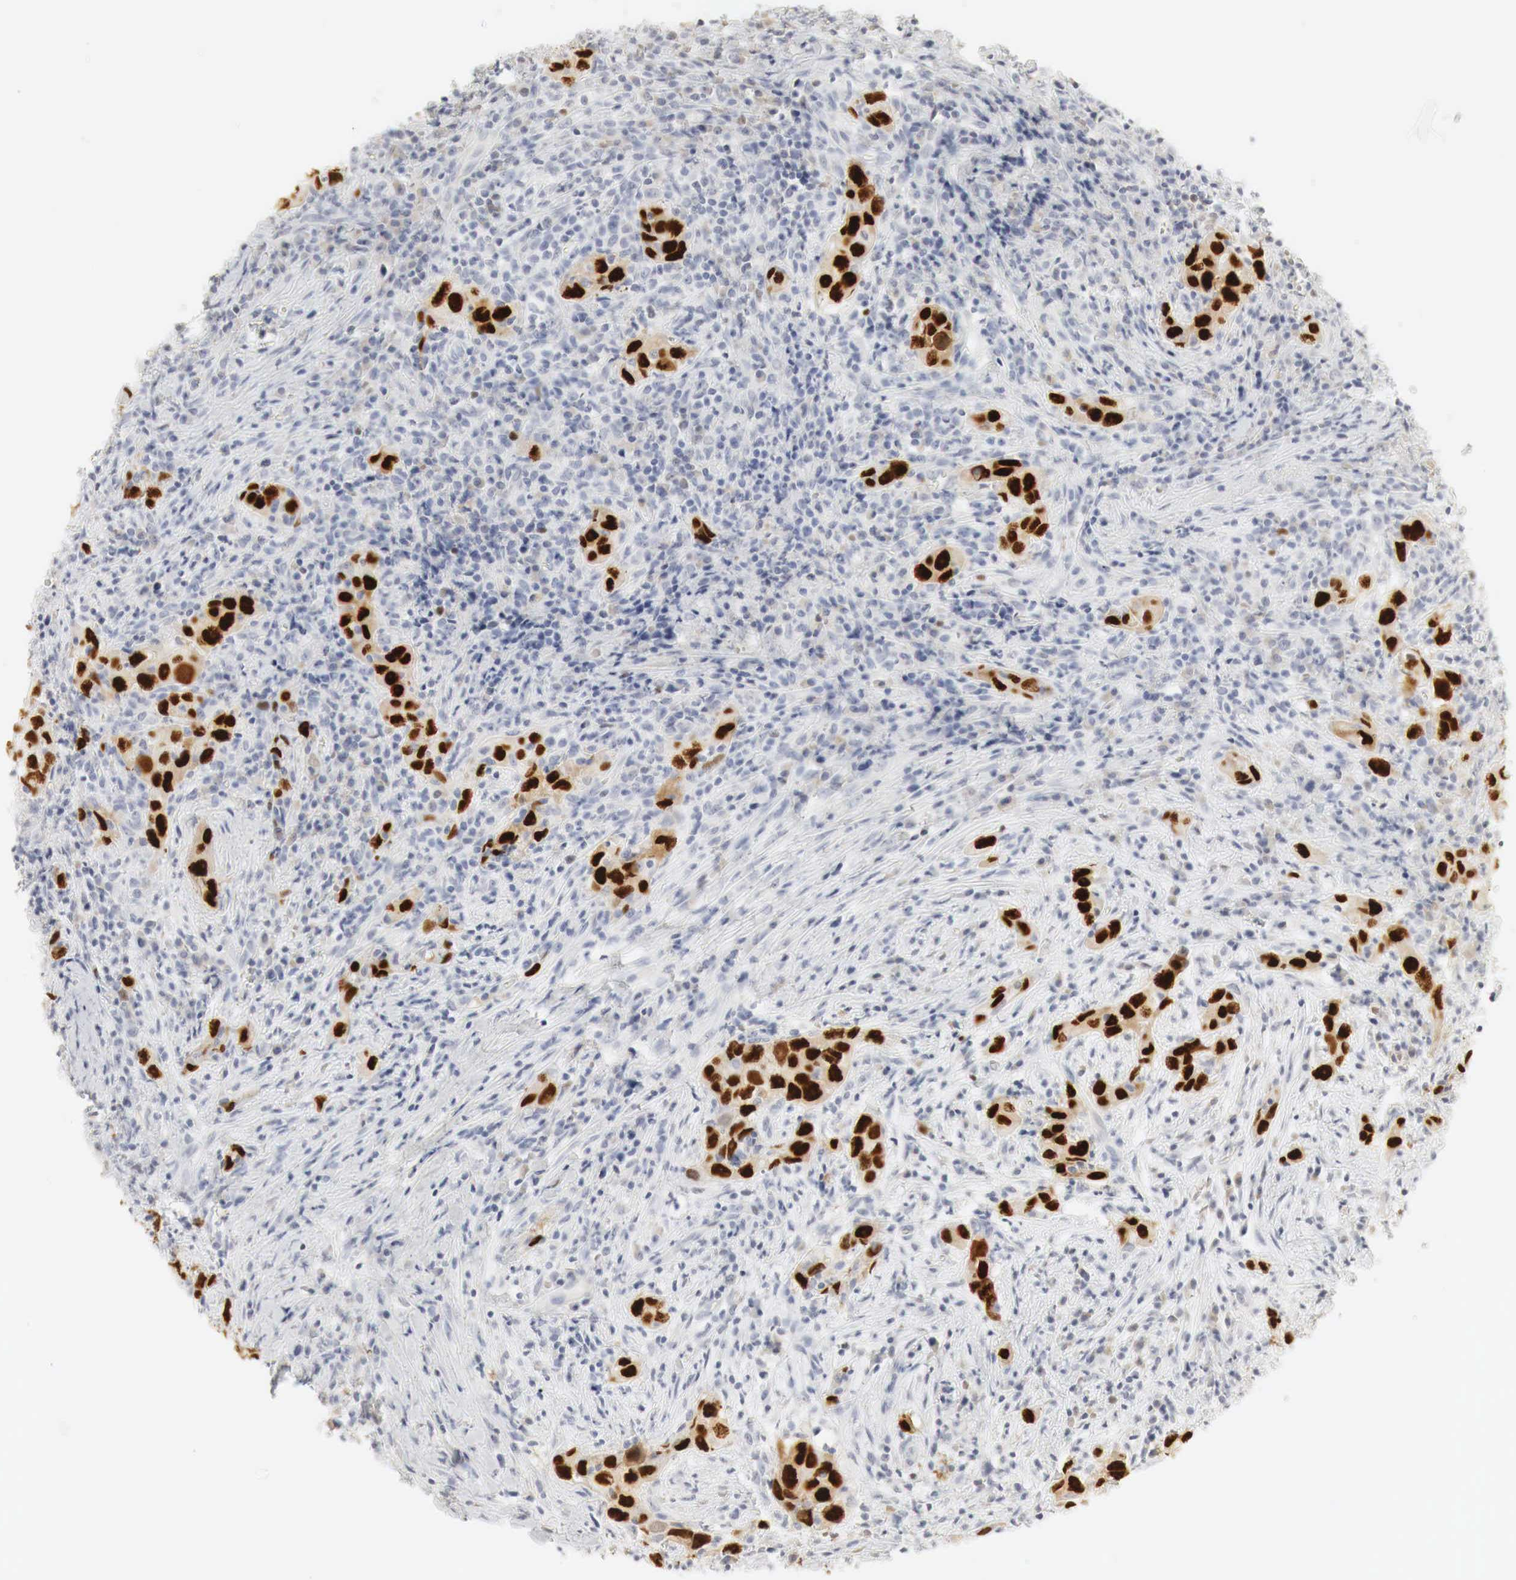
{"staining": {"intensity": "strong", "quantity": ">75%", "location": "nuclear"}, "tissue": "head and neck cancer", "cell_type": "Tumor cells", "image_type": "cancer", "snomed": [{"axis": "morphology", "description": "Squamous cell carcinoma, NOS"}, {"axis": "topography", "description": "Oral tissue"}, {"axis": "topography", "description": "Head-Neck"}], "caption": "The photomicrograph displays a brown stain indicating the presence of a protein in the nuclear of tumor cells in head and neck cancer. Ihc stains the protein in brown and the nuclei are stained blue.", "gene": "TP63", "patient": {"sex": "female", "age": 82}}